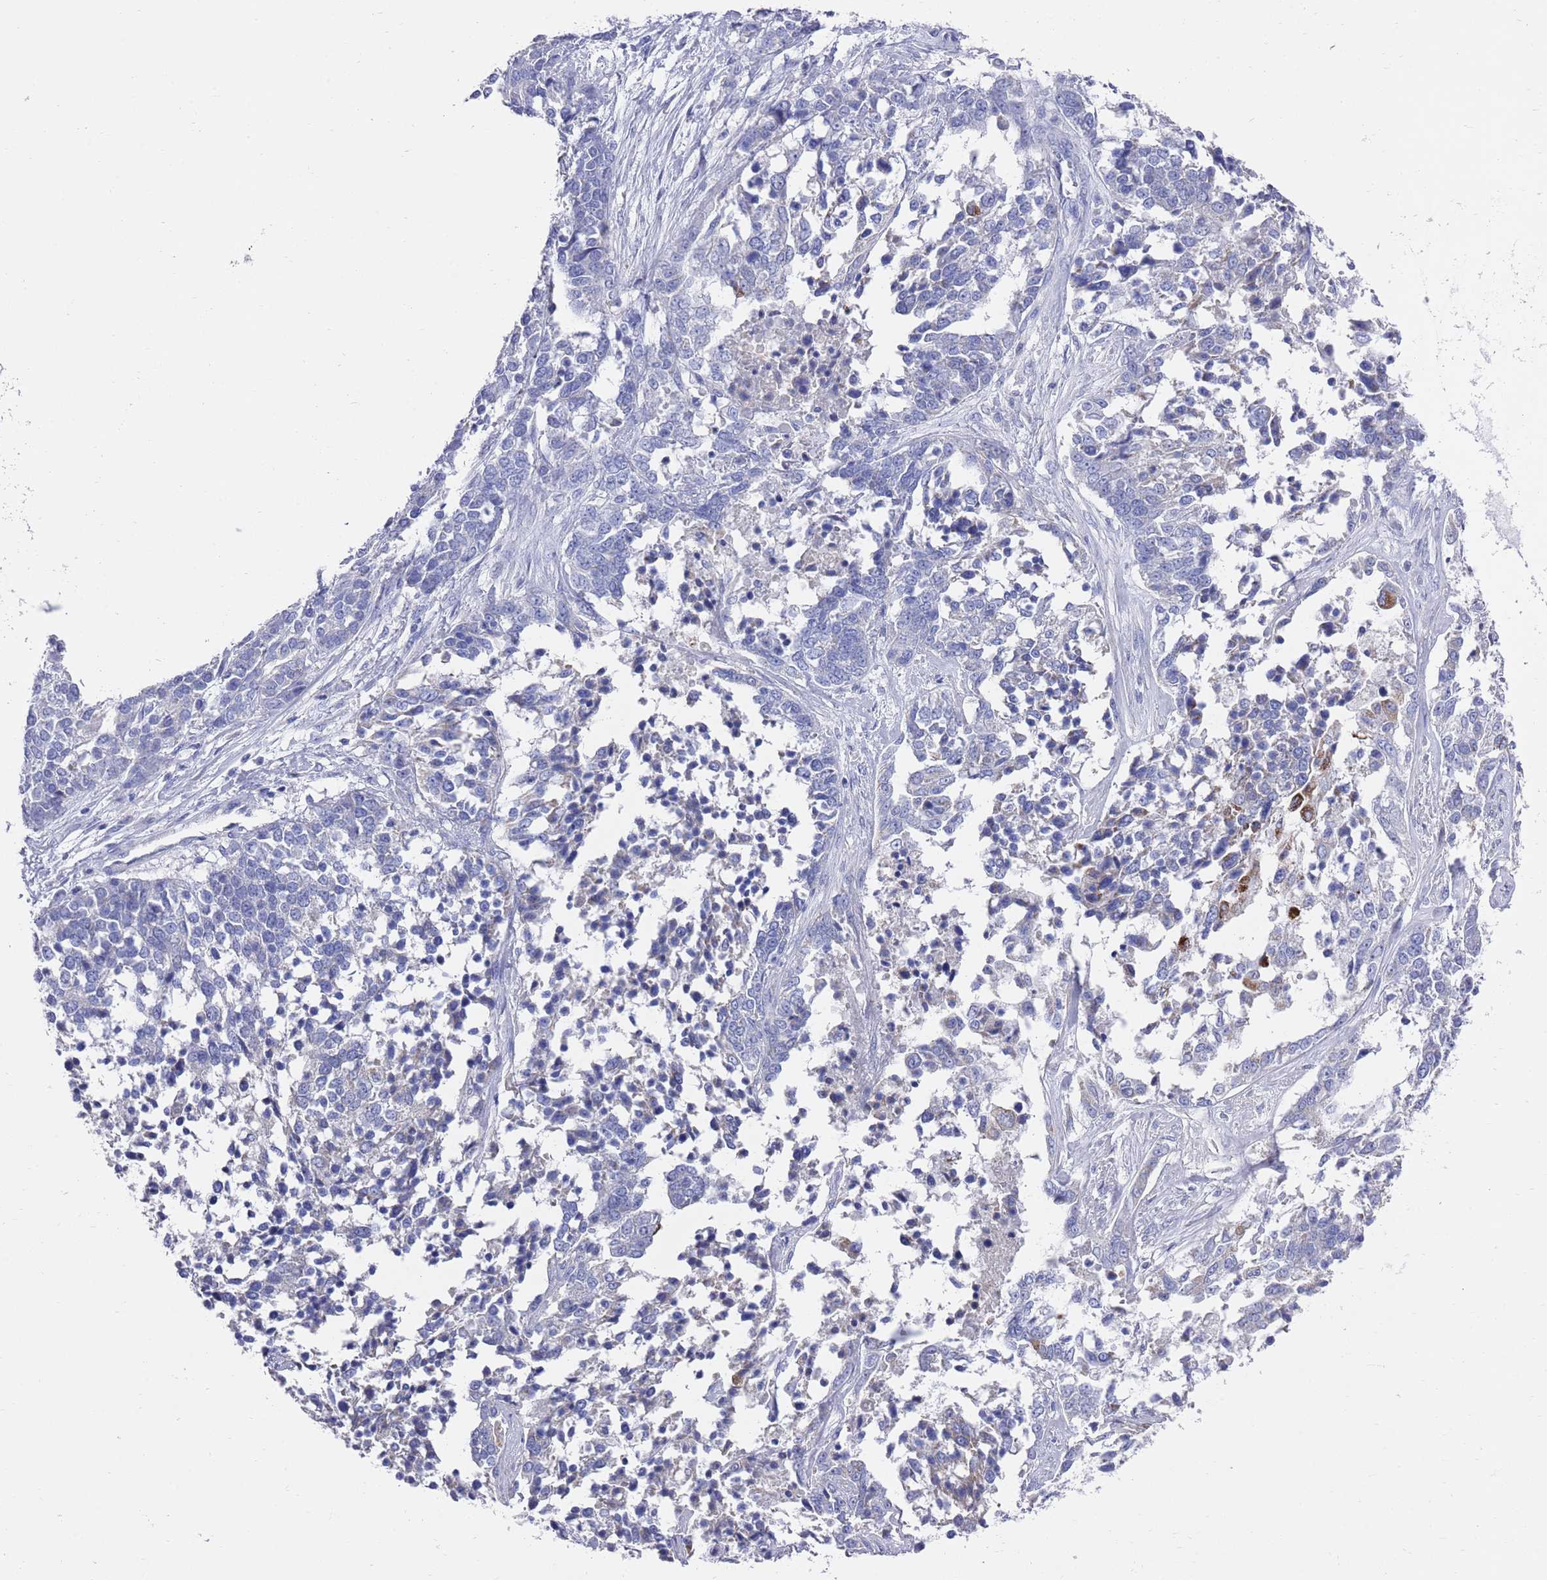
{"staining": {"intensity": "strong", "quantity": "<25%", "location": "cytoplasmic/membranous"}, "tissue": "ovarian cancer", "cell_type": "Tumor cells", "image_type": "cancer", "snomed": [{"axis": "morphology", "description": "Cystadenocarcinoma, serous, NOS"}, {"axis": "topography", "description": "Ovary"}], "caption": "Immunohistochemical staining of human serous cystadenocarcinoma (ovarian) reveals medium levels of strong cytoplasmic/membranous staining in approximately <25% of tumor cells. The protein is stained brown, and the nuclei are stained in blue (DAB (3,3'-diaminobenzidine) IHC with brightfield microscopy, high magnification).", "gene": "SCAPER", "patient": {"sex": "female", "age": 44}}